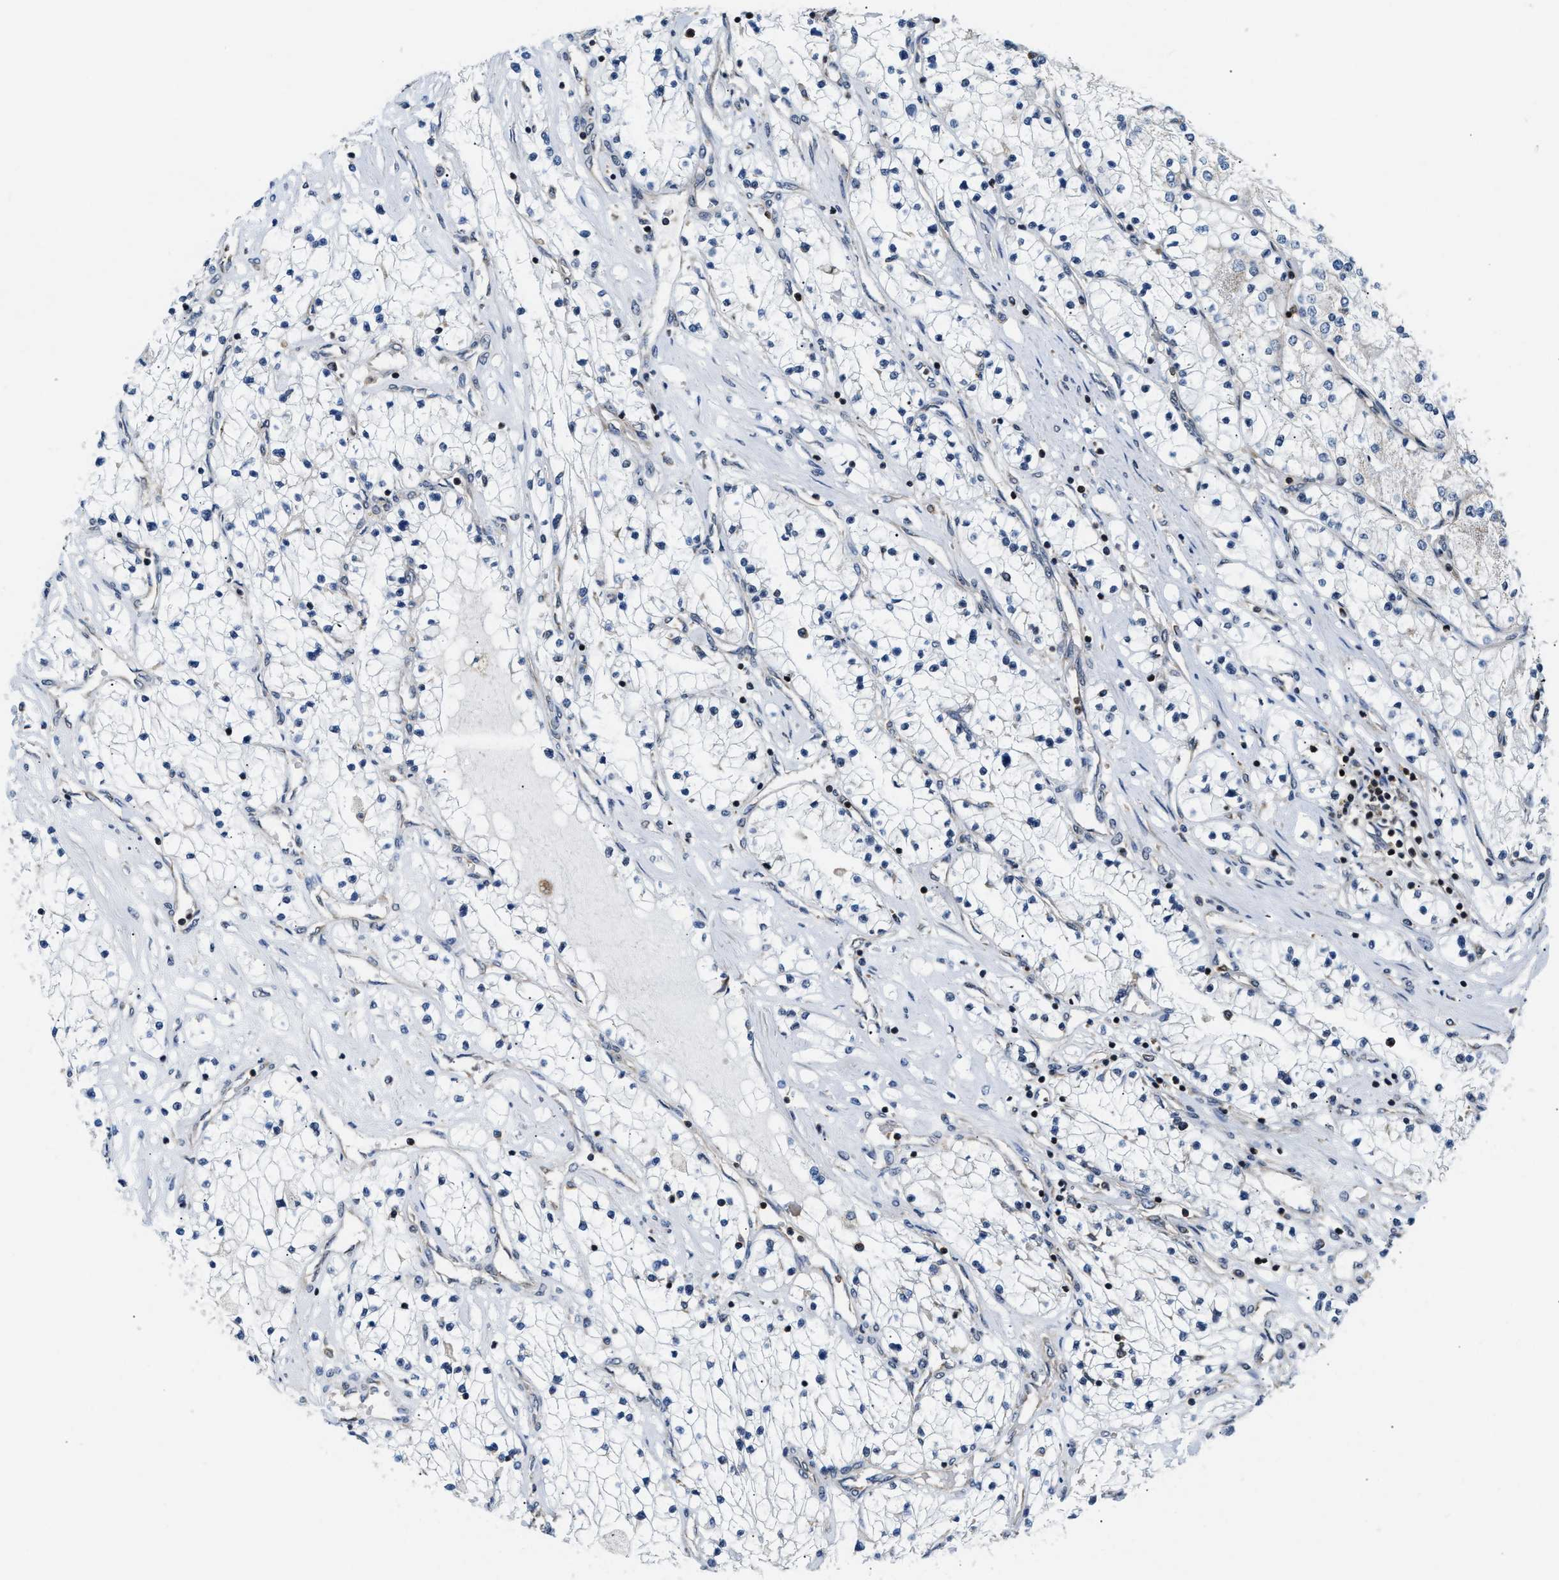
{"staining": {"intensity": "negative", "quantity": "none", "location": "none"}, "tissue": "renal cancer", "cell_type": "Tumor cells", "image_type": "cancer", "snomed": [{"axis": "morphology", "description": "Adenocarcinoma, NOS"}, {"axis": "topography", "description": "Kidney"}], "caption": "A histopathology image of renal cancer stained for a protein demonstrates no brown staining in tumor cells.", "gene": "STK10", "patient": {"sex": "male", "age": 68}}